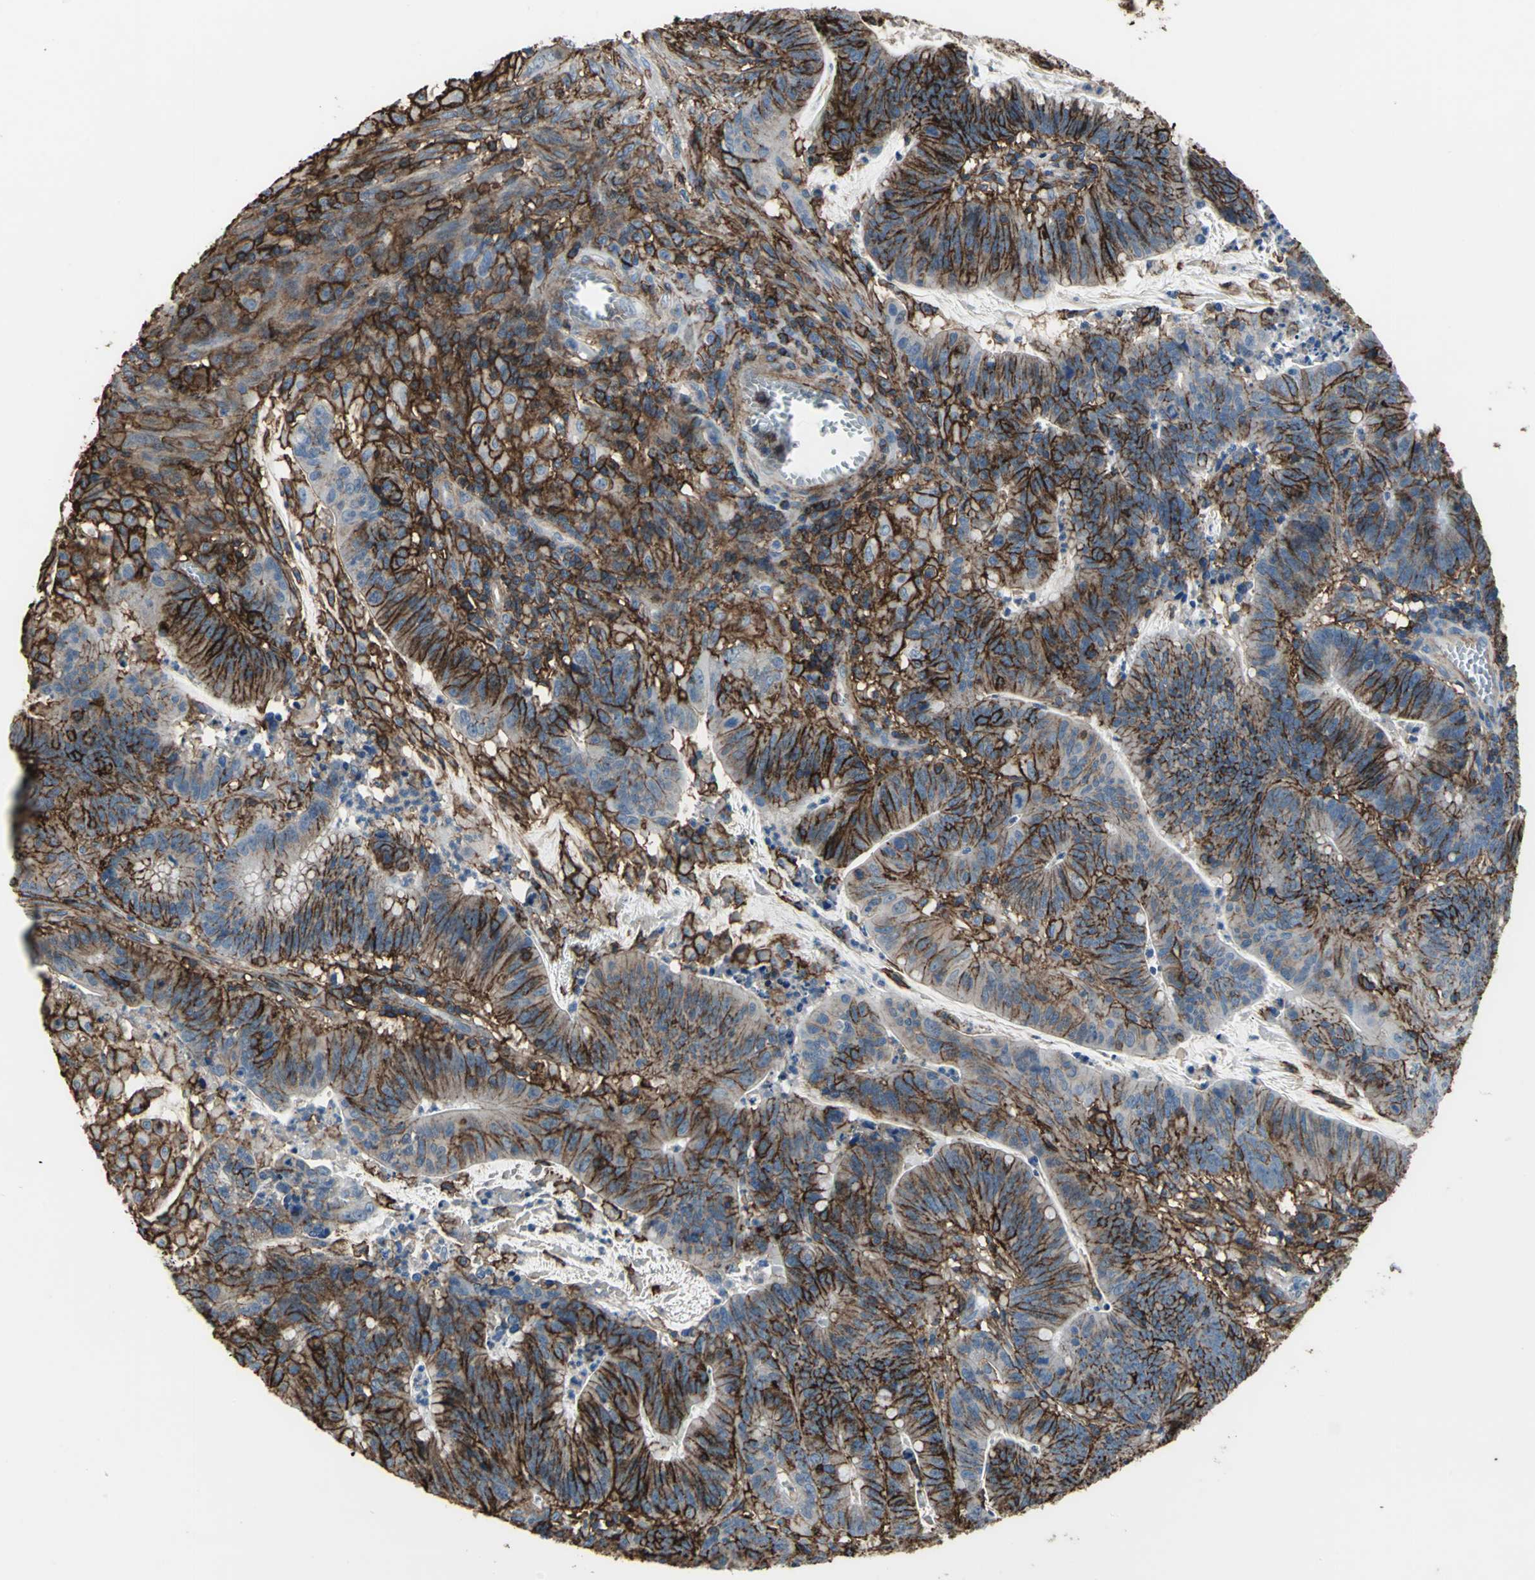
{"staining": {"intensity": "strong", "quantity": ">75%", "location": "cytoplasmic/membranous"}, "tissue": "colorectal cancer", "cell_type": "Tumor cells", "image_type": "cancer", "snomed": [{"axis": "morphology", "description": "Adenocarcinoma, NOS"}, {"axis": "topography", "description": "Colon"}], "caption": "This micrograph shows immunohistochemistry staining of human adenocarcinoma (colorectal), with high strong cytoplasmic/membranous positivity in about >75% of tumor cells.", "gene": "CD44", "patient": {"sex": "male", "age": 45}}